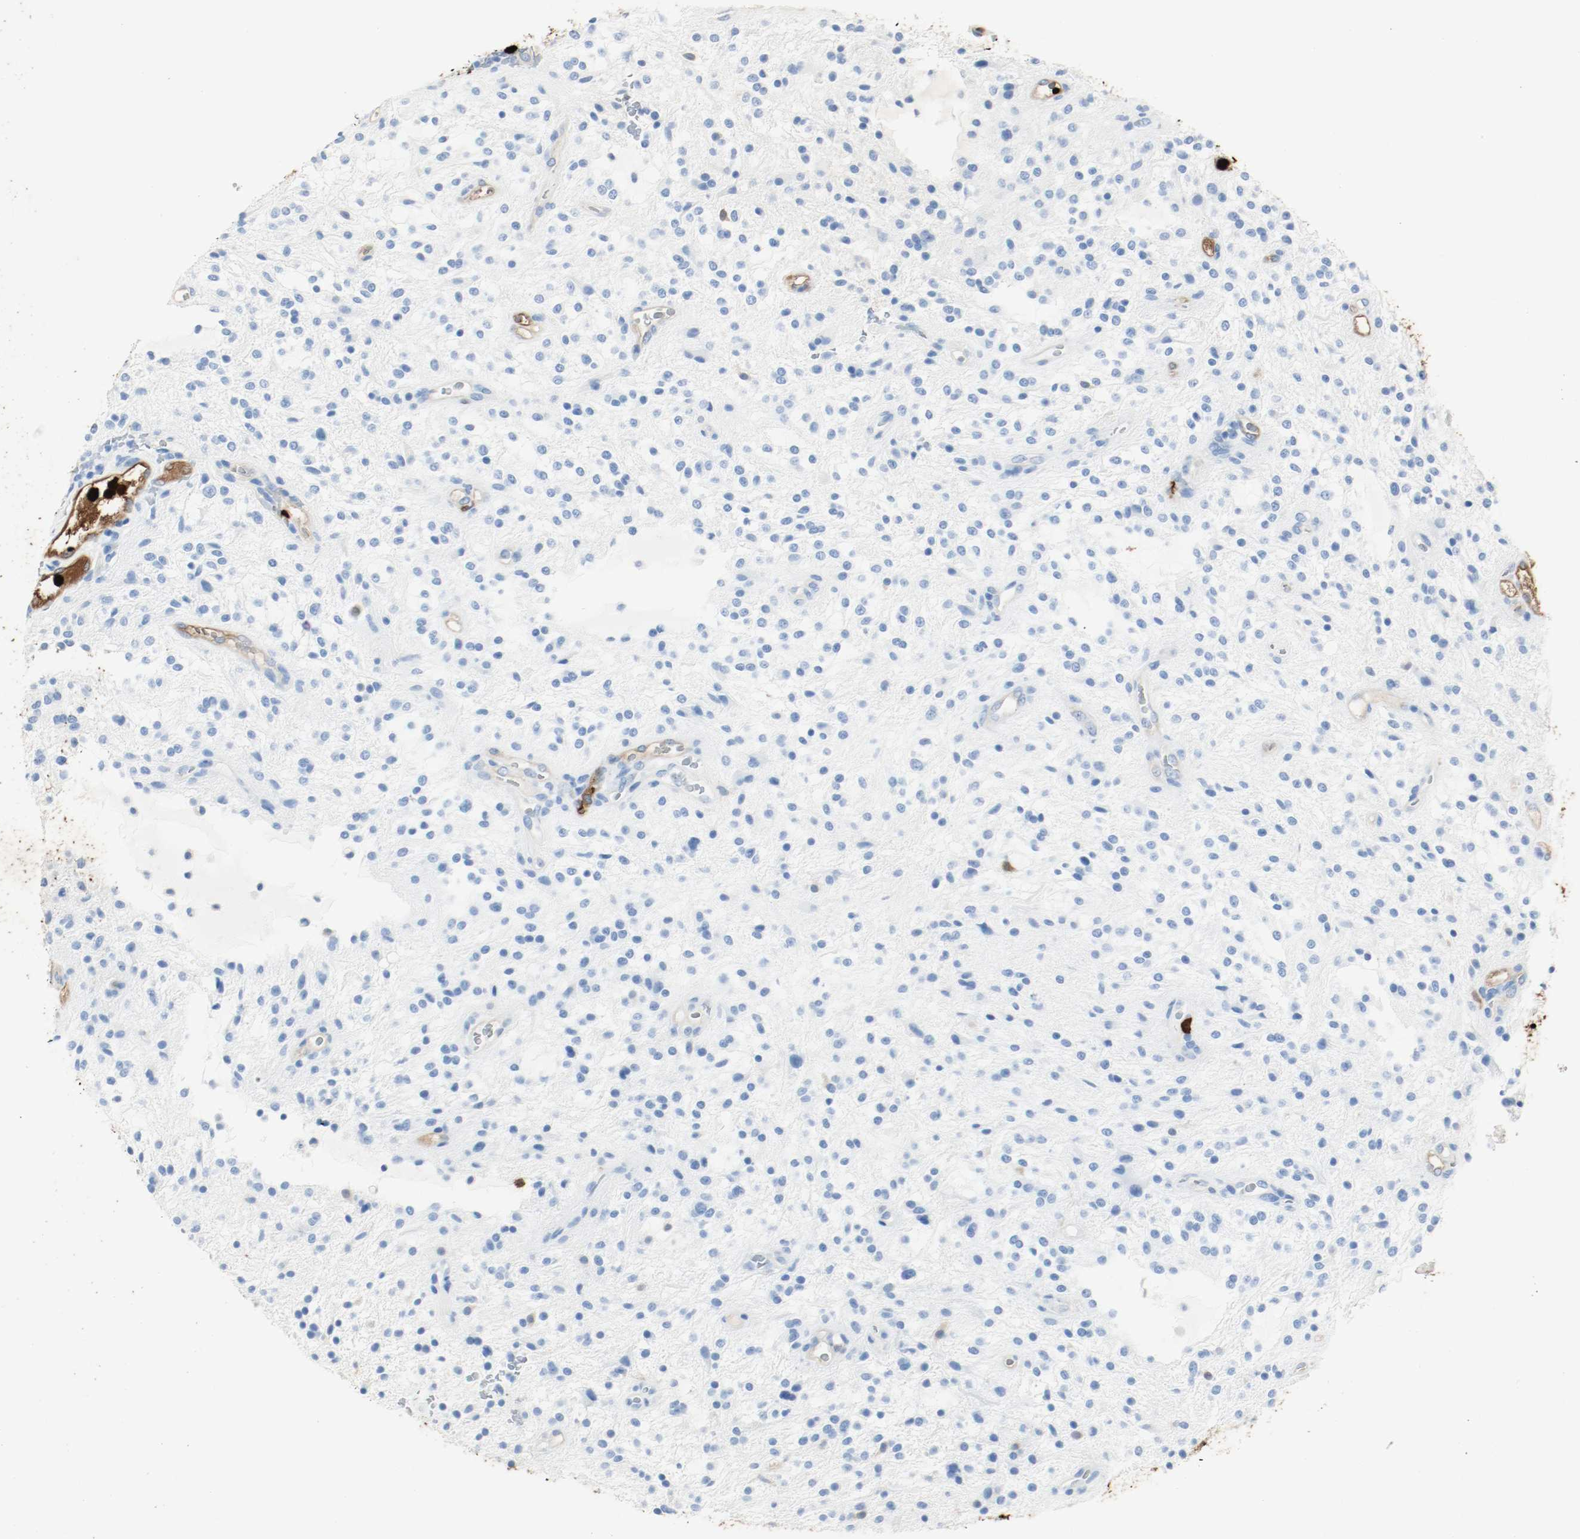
{"staining": {"intensity": "negative", "quantity": "none", "location": "none"}, "tissue": "glioma", "cell_type": "Tumor cells", "image_type": "cancer", "snomed": [{"axis": "morphology", "description": "Glioma, malignant, NOS"}, {"axis": "topography", "description": "Cerebellum"}], "caption": "Glioma was stained to show a protein in brown. There is no significant staining in tumor cells. Nuclei are stained in blue.", "gene": "S100A9", "patient": {"sex": "female", "age": 10}}